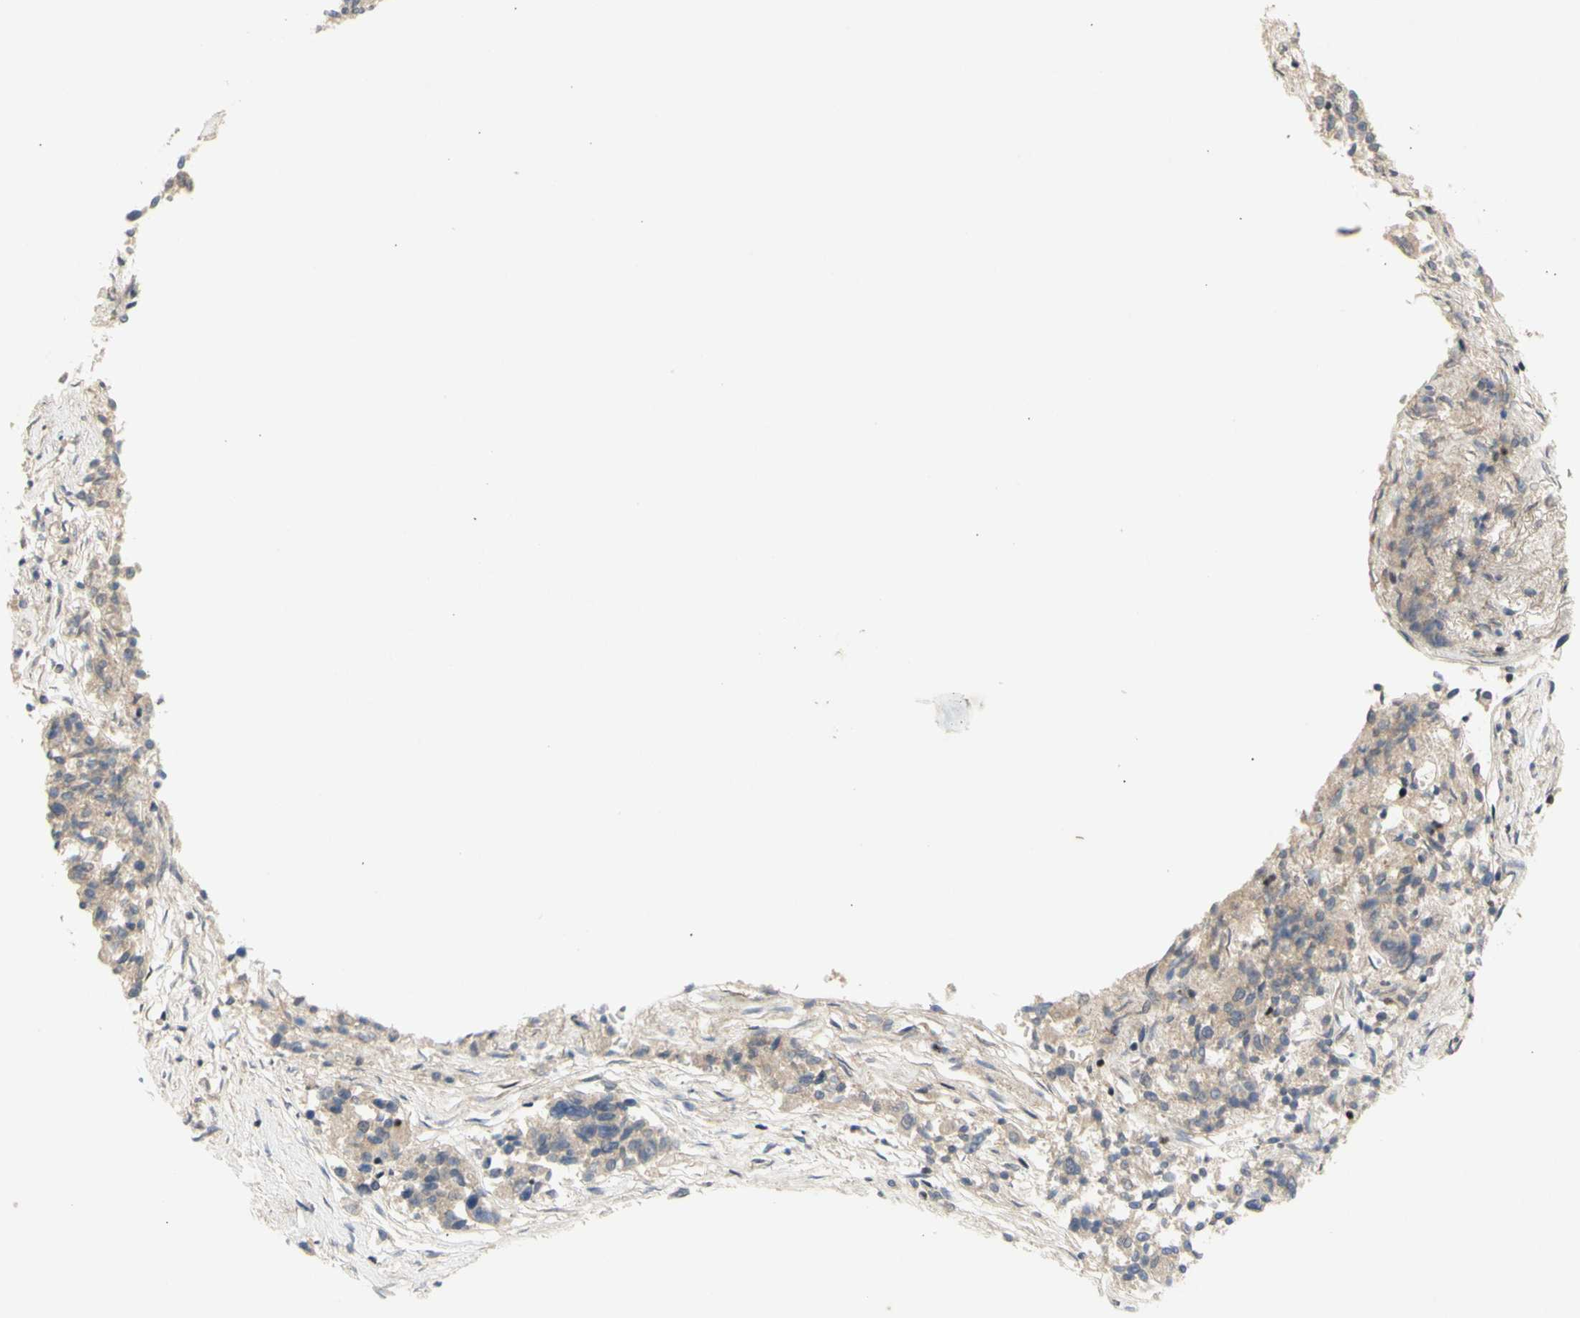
{"staining": {"intensity": "weak", "quantity": ">75%", "location": "cytoplasmic/membranous"}, "tissue": "lung cancer", "cell_type": "Tumor cells", "image_type": "cancer", "snomed": [{"axis": "morphology", "description": "Adenocarcinoma, NOS"}, {"axis": "topography", "description": "Lung"}], "caption": "Protein staining of lung adenocarcinoma tissue displays weak cytoplasmic/membranous staining in approximately >75% of tumor cells. (Brightfield microscopy of DAB IHC at high magnification).", "gene": "NLRP1", "patient": {"sex": "male", "age": 84}}